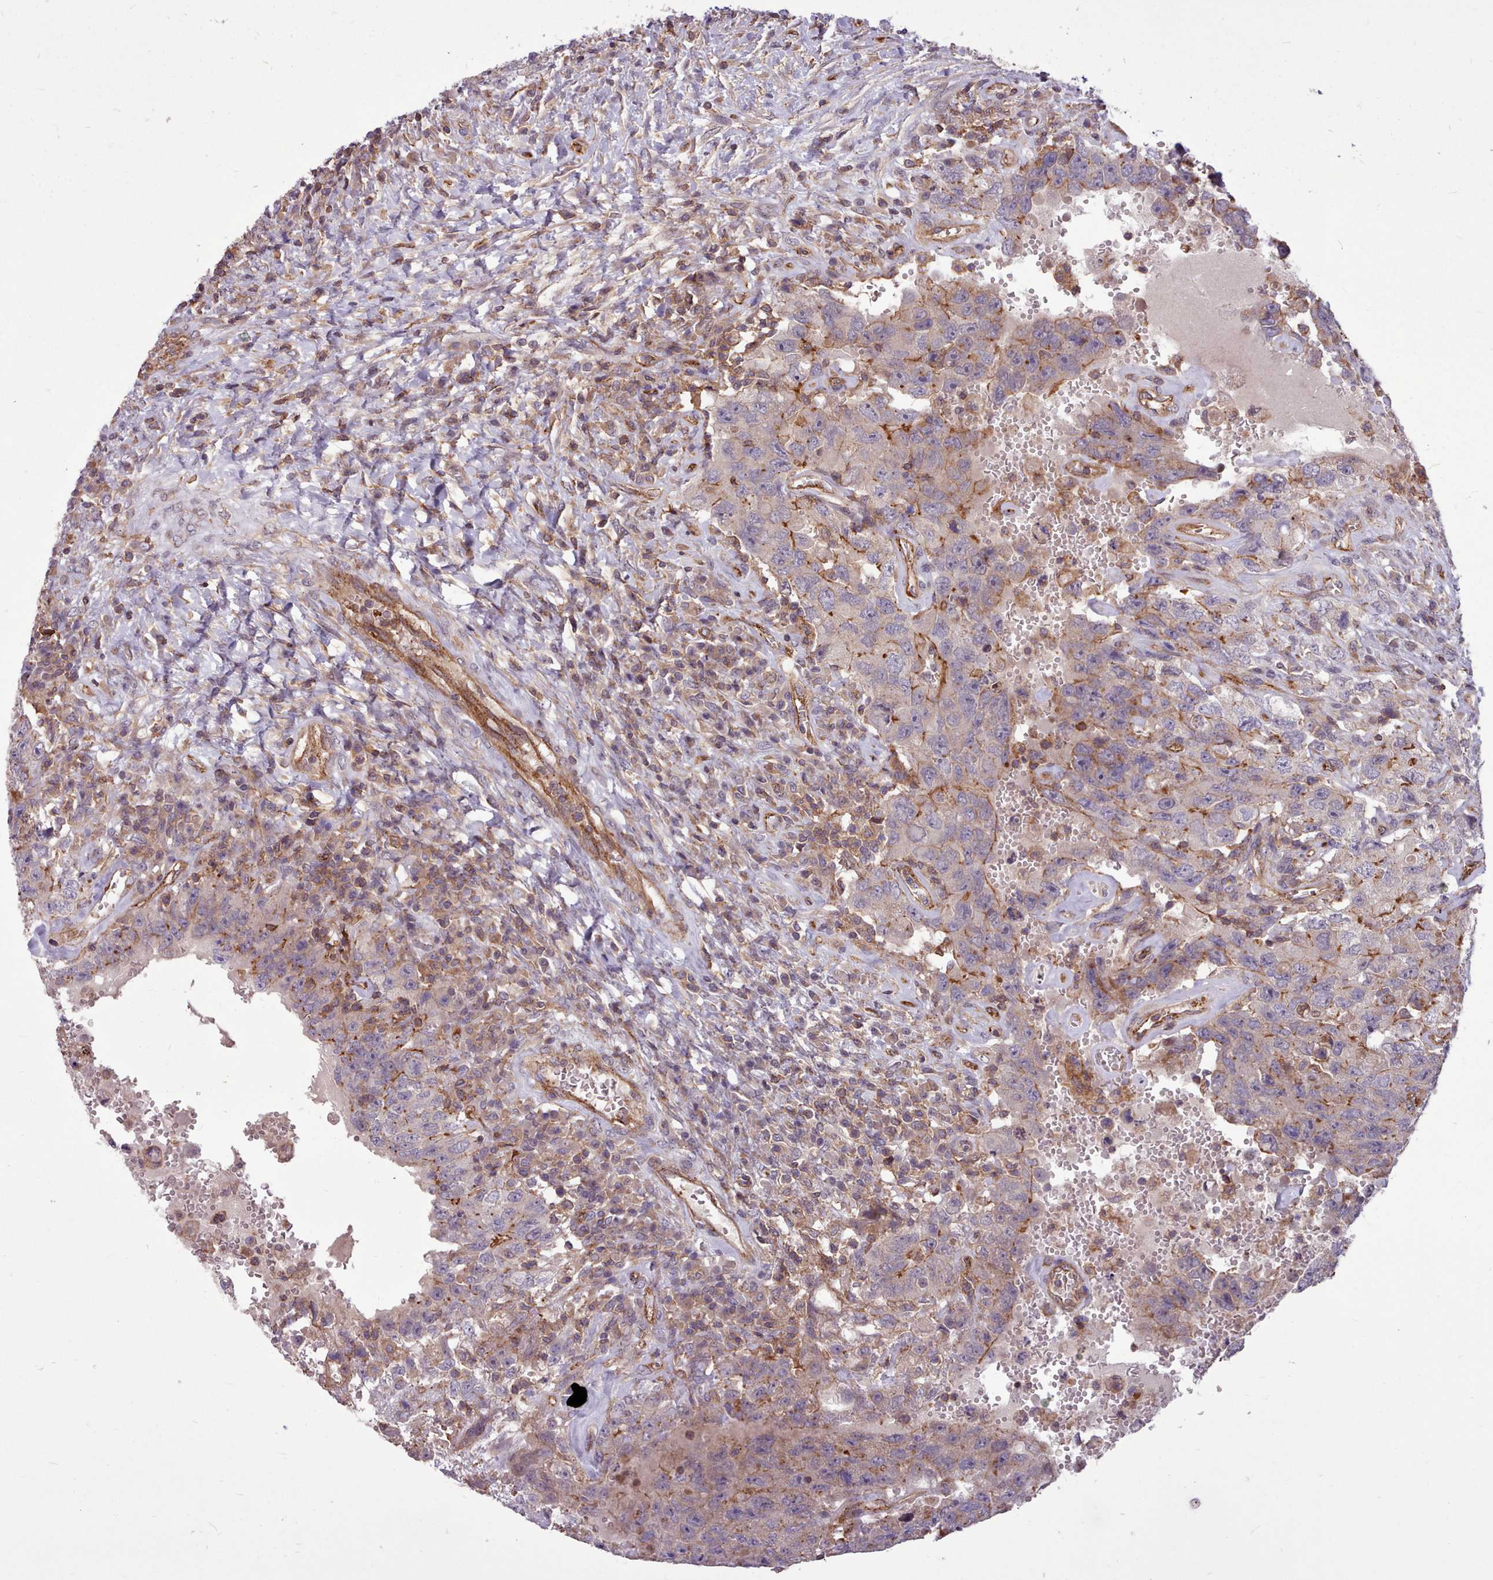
{"staining": {"intensity": "moderate", "quantity": "<25%", "location": "cytoplasmic/membranous"}, "tissue": "testis cancer", "cell_type": "Tumor cells", "image_type": "cancer", "snomed": [{"axis": "morphology", "description": "Carcinoma, Embryonal, NOS"}, {"axis": "topography", "description": "Testis"}], "caption": "An IHC micrograph of tumor tissue is shown. Protein staining in brown shows moderate cytoplasmic/membranous positivity in testis embryonal carcinoma within tumor cells. (IHC, brightfield microscopy, high magnification).", "gene": "STUB1", "patient": {"sex": "male", "age": 26}}